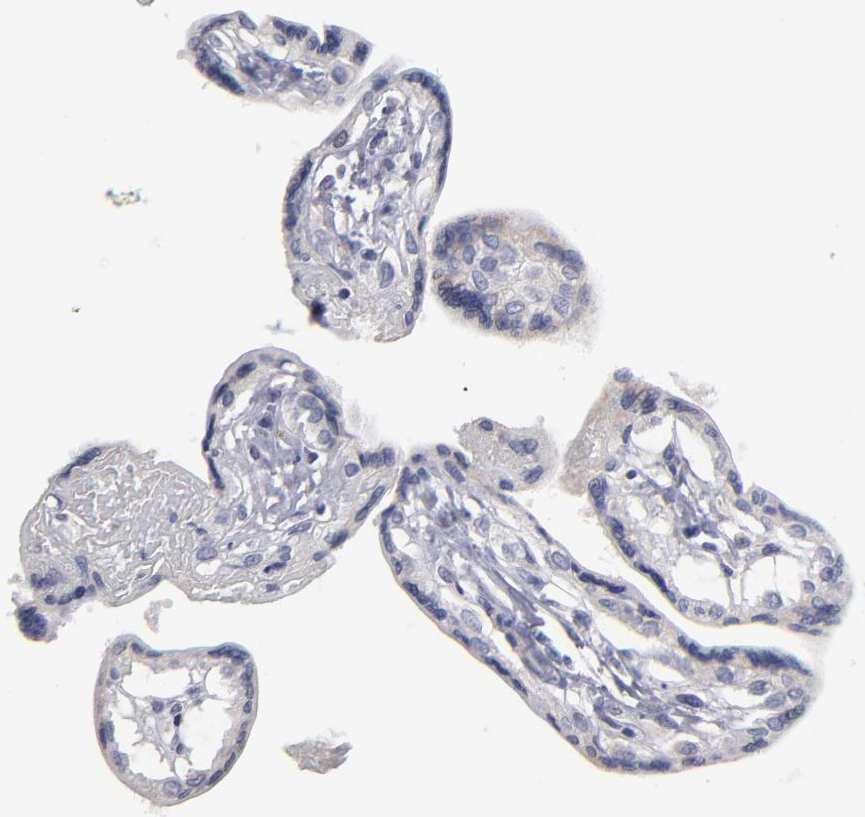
{"staining": {"intensity": "weak", "quantity": "<25%", "location": "cytoplasmic/membranous"}, "tissue": "placenta", "cell_type": "Decidual cells", "image_type": "normal", "snomed": [{"axis": "morphology", "description": "Normal tissue, NOS"}, {"axis": "topography", "description": "Placenta"}], "caption": "High power microscopy histopathology image of an immunohistochemistry photomicrograph of normal placenta, revealing no significant positivity in decidual cells.", "gene": "CCDC80", "patient": {"sex": "female", "age": 31}}